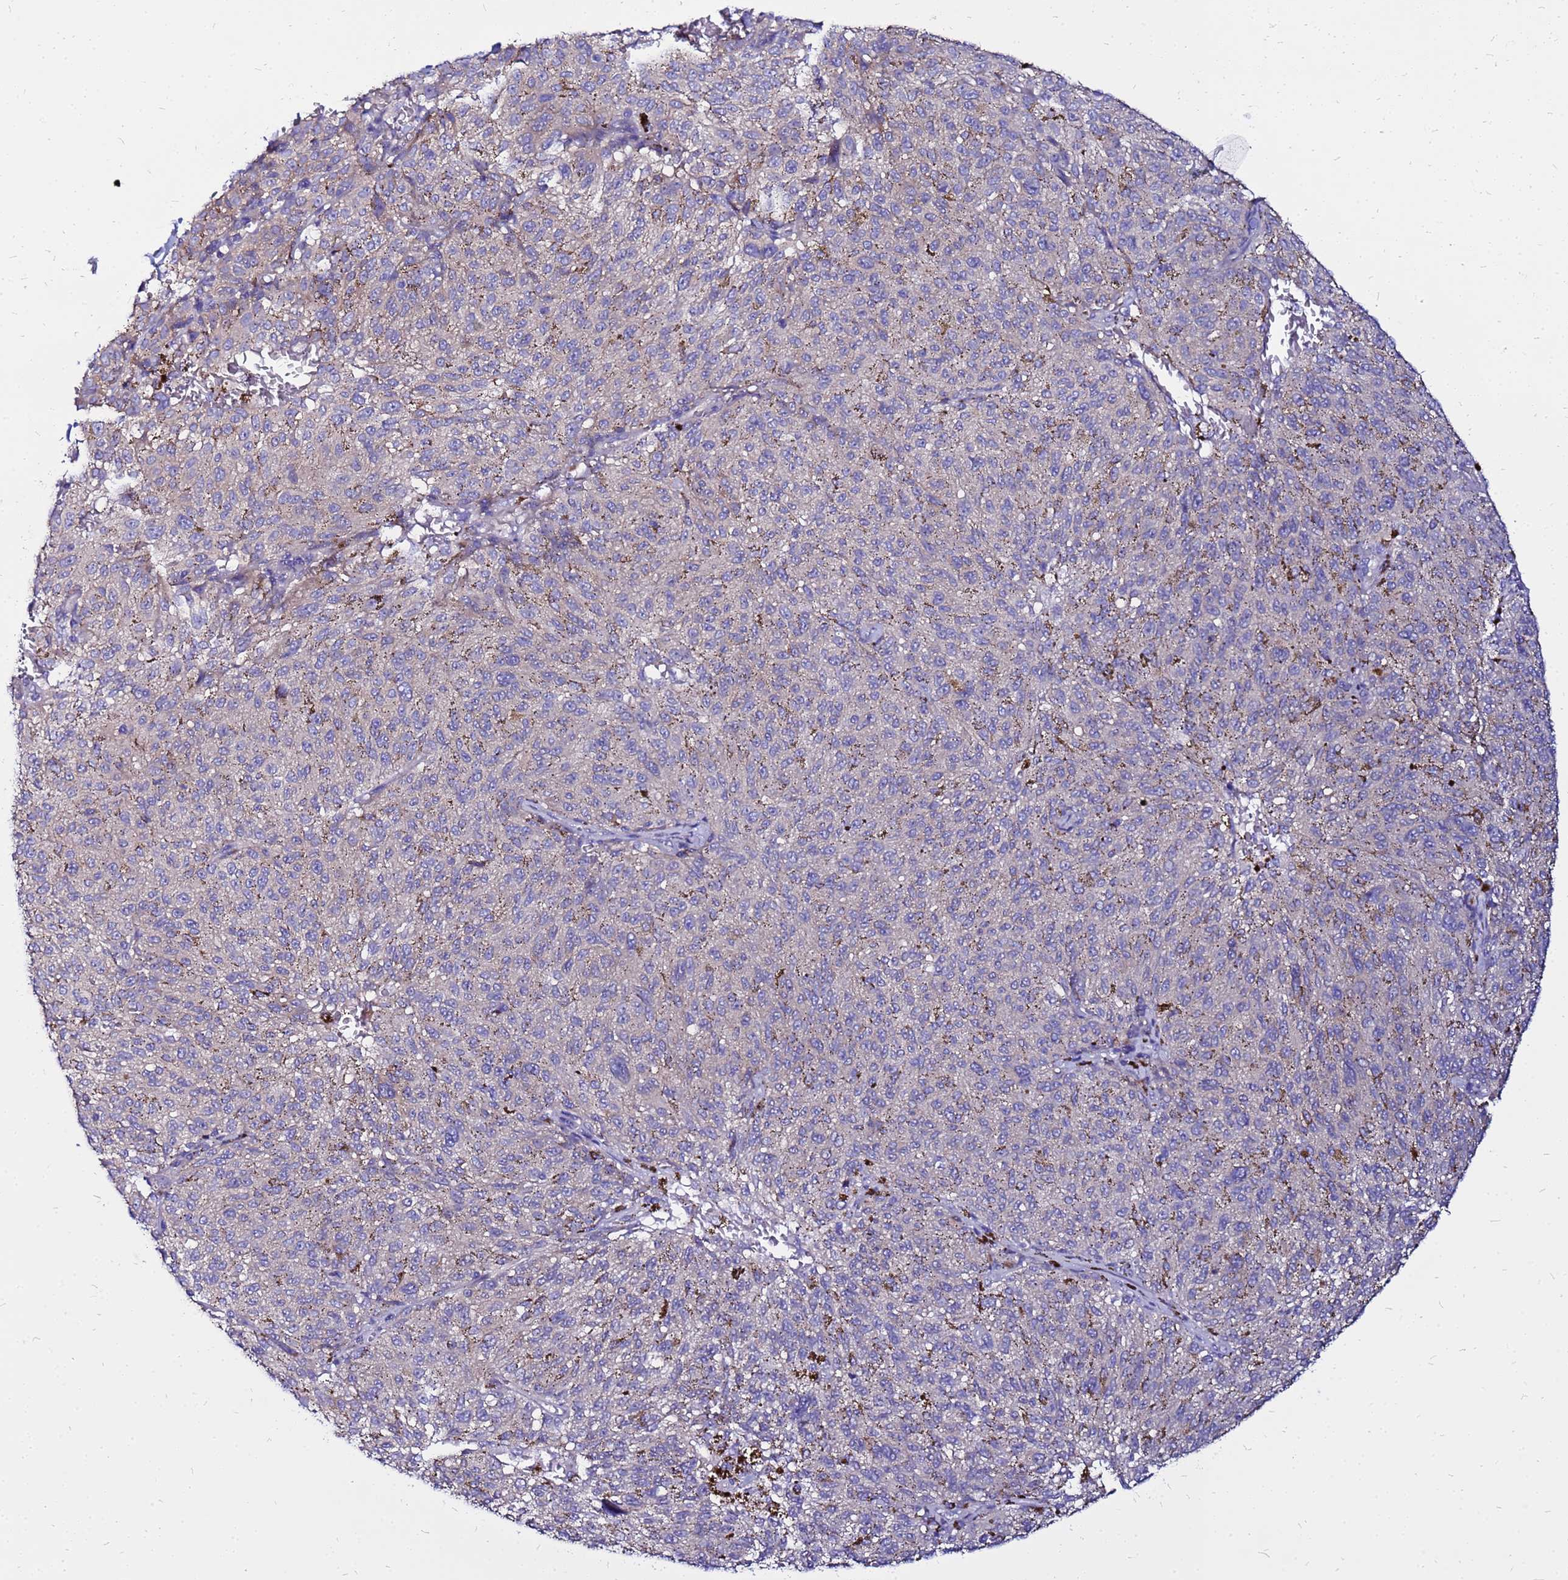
{"staining": {"intensity": "negative", "quantity": "none", "location": "none"}, "tissue": "melanoma", "cell_type": "Tumor cells", "image_type": "cancer", "snomed": [{"axis": "morphology", "description": "Malignant melanoma, NOS"}, {"axis": "topography", "description": "Skin"}], "caption": "An immunohistochemistry (IHC) micrograph of melanoma is shown. There is no staining in tumor cells of melanoma. The staining is performed using DAB (3,3'-diaminobenzidine) brown chromogen with nuclei counter-stained in using hematoxylin.", "gene": "ARHGEF5", "patient": {"sex": "female", "age": 72}}